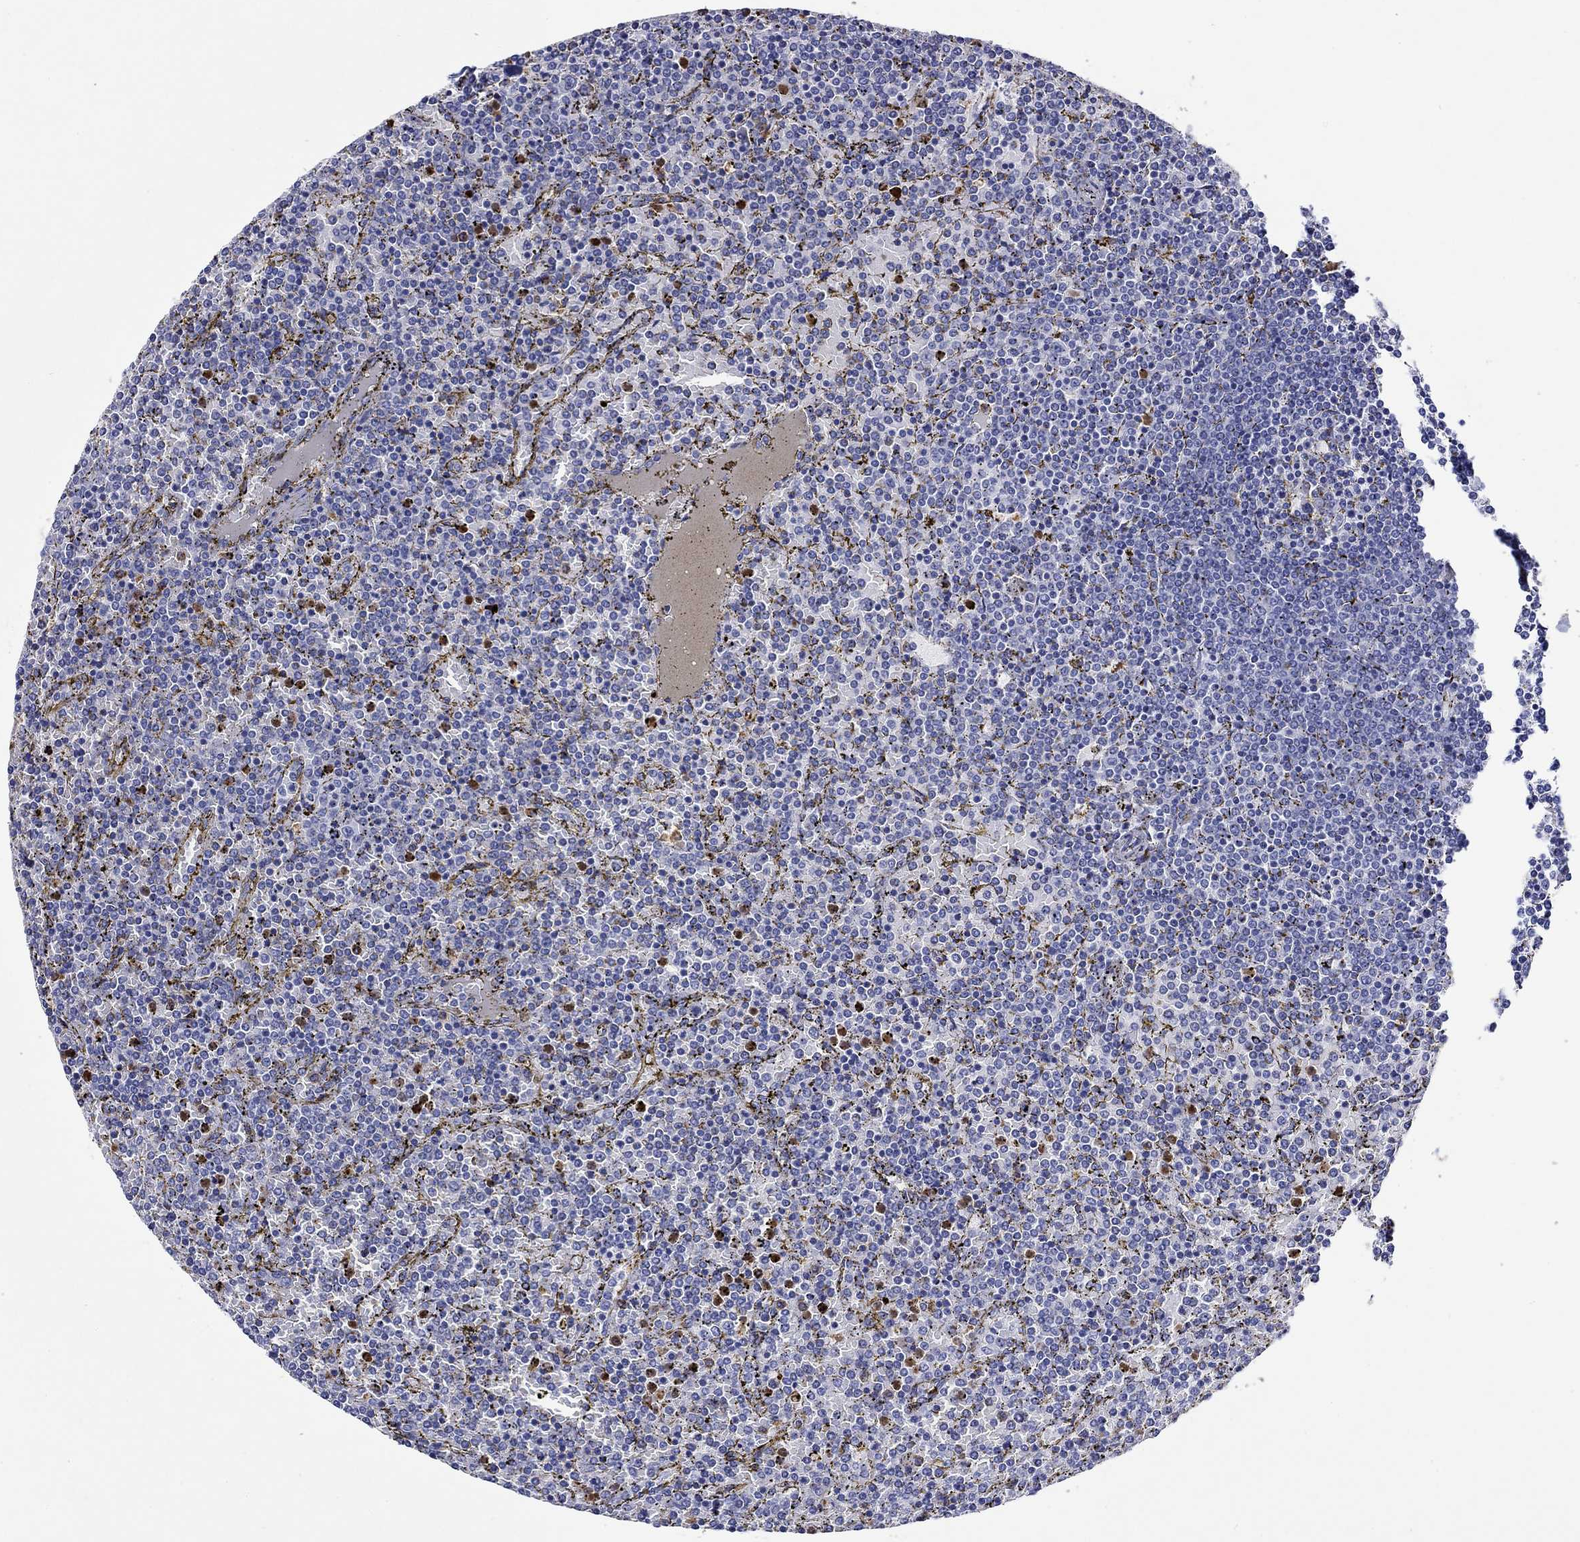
{"staining": {"intensity": "negative", "quantity": "none", "location": "none"}, "tissue": "lymphoma", "cell_type": "Tumor cells", "image_type": "cancer", "snomed": [{"axis": "morphology", "description": "Malignant lymphoma, non-Hodgkin's type, Low grade"}, {"axis": "topography", "description": "Spleen"}], "caption": "The micrograph displays no significant expression in tumor cells of malignant lymphoma, non-Hodgkin's type (low-grade). The staining was performed using DAB (3,3'-diaminobenzidine) to visualize the protein expression in brown, while the nuclei were stained in blue with hematoxylin (Magnification: 20x).", "gene": "EPX", "patient": {"sex": "female", "age": 77}}